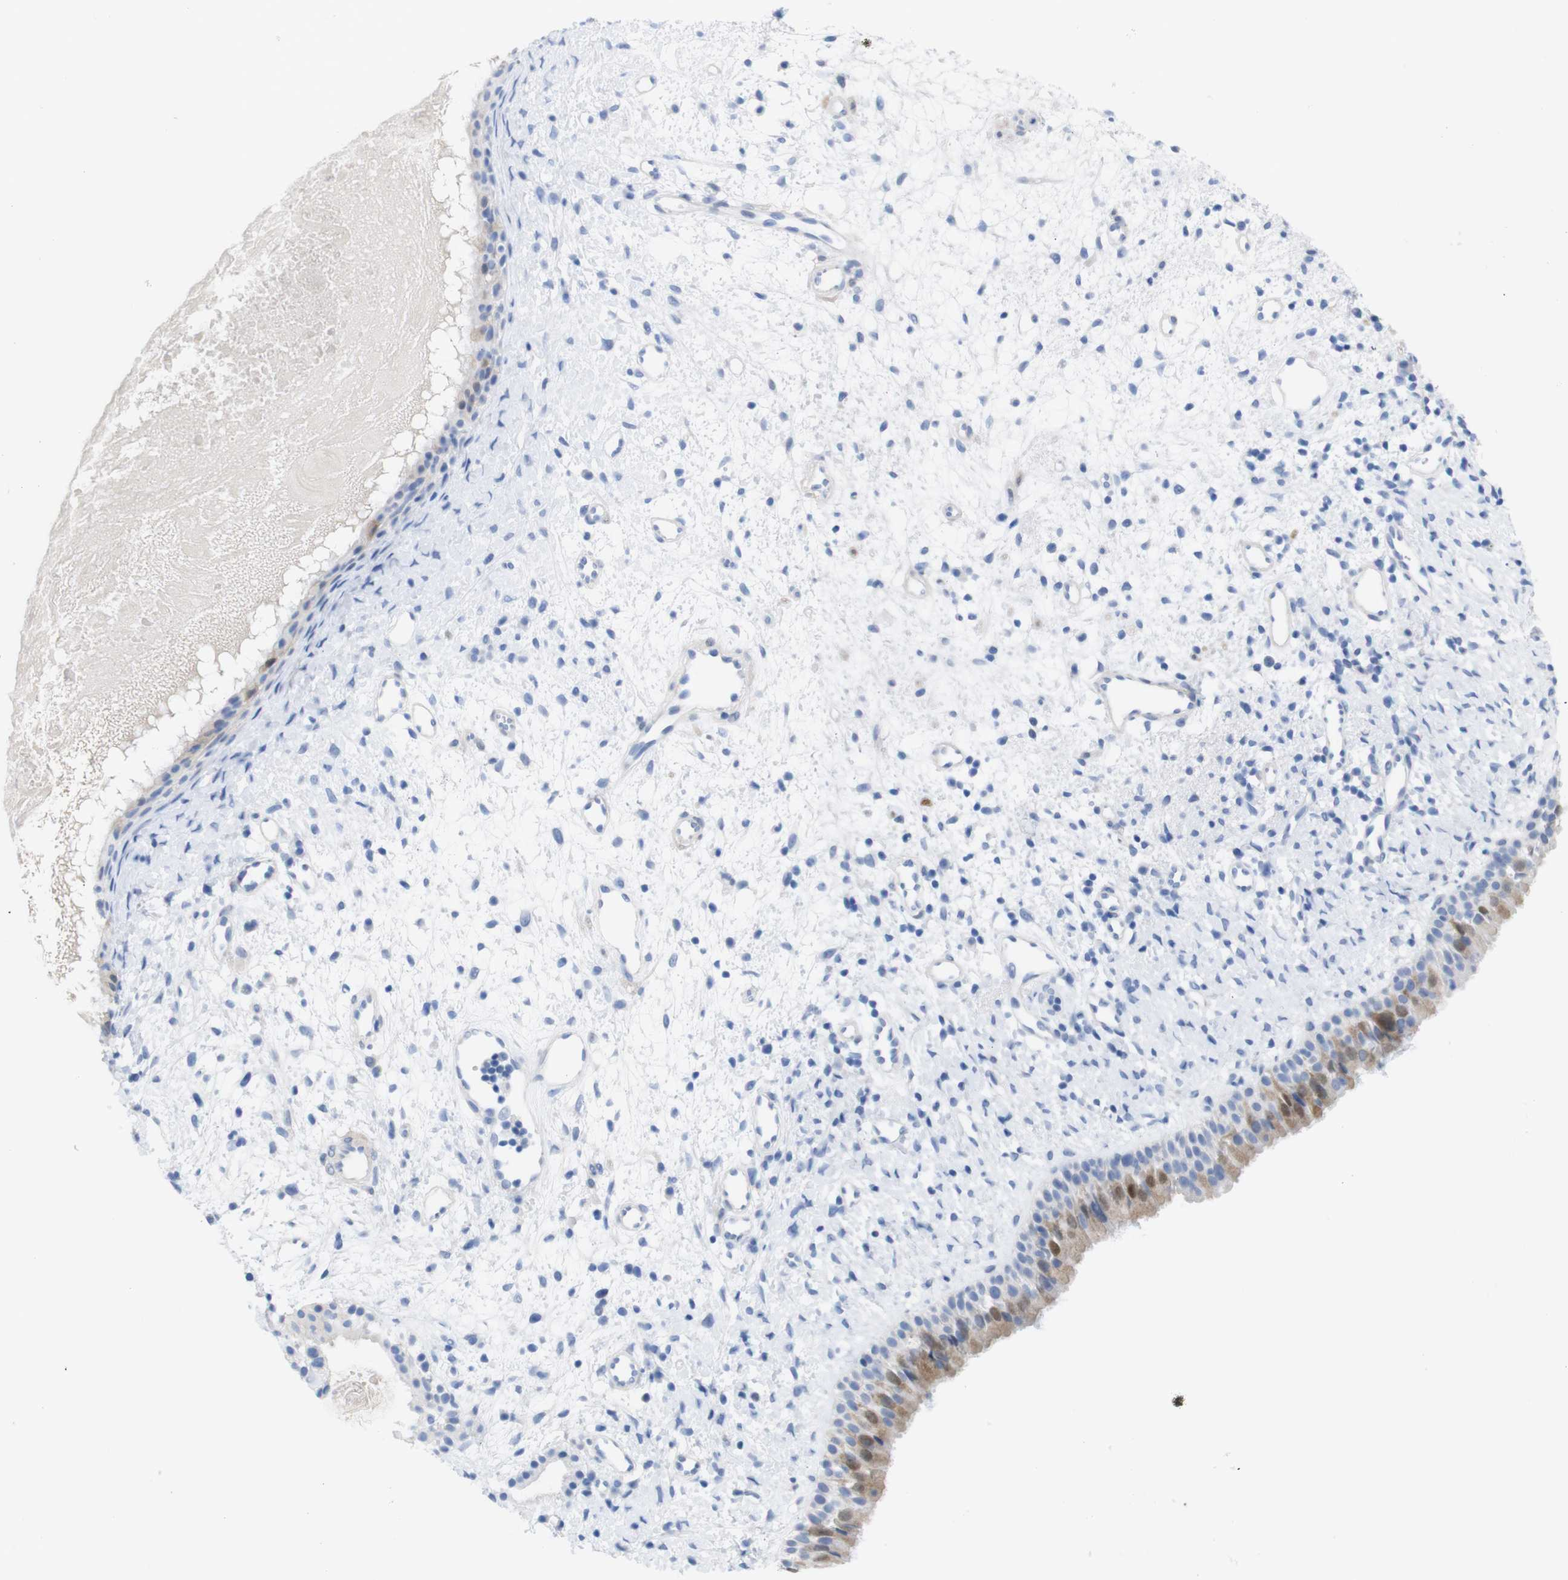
{"staining": {"intensity": "moderate", "quantity": "25%-75%", "location": "cytoplasmic/membranous,nuclear"}, "tissue": "nasopharynx", "cell_type": "Respiratory epithelial cells", "image_type": "normal", "snomed": [{"axis": "morphology", "description": "Normal tissue, NOS"}, {"axis": "topography", "description": "Nasopharynx"}], "caption": "Immunohistochemical staining of unremarkable human nasopharynx reveals moderate cytoplasmic/membranous,nuclear protein expression in about 25%-75% of respiratory epithelial cells. (DAB (3,3'-diaminobenzidine) IHC, brown staining for protein, blue staining for nuclei).", "gene": "PNMA1", "patient": {"sex": "male", "age": 22}}